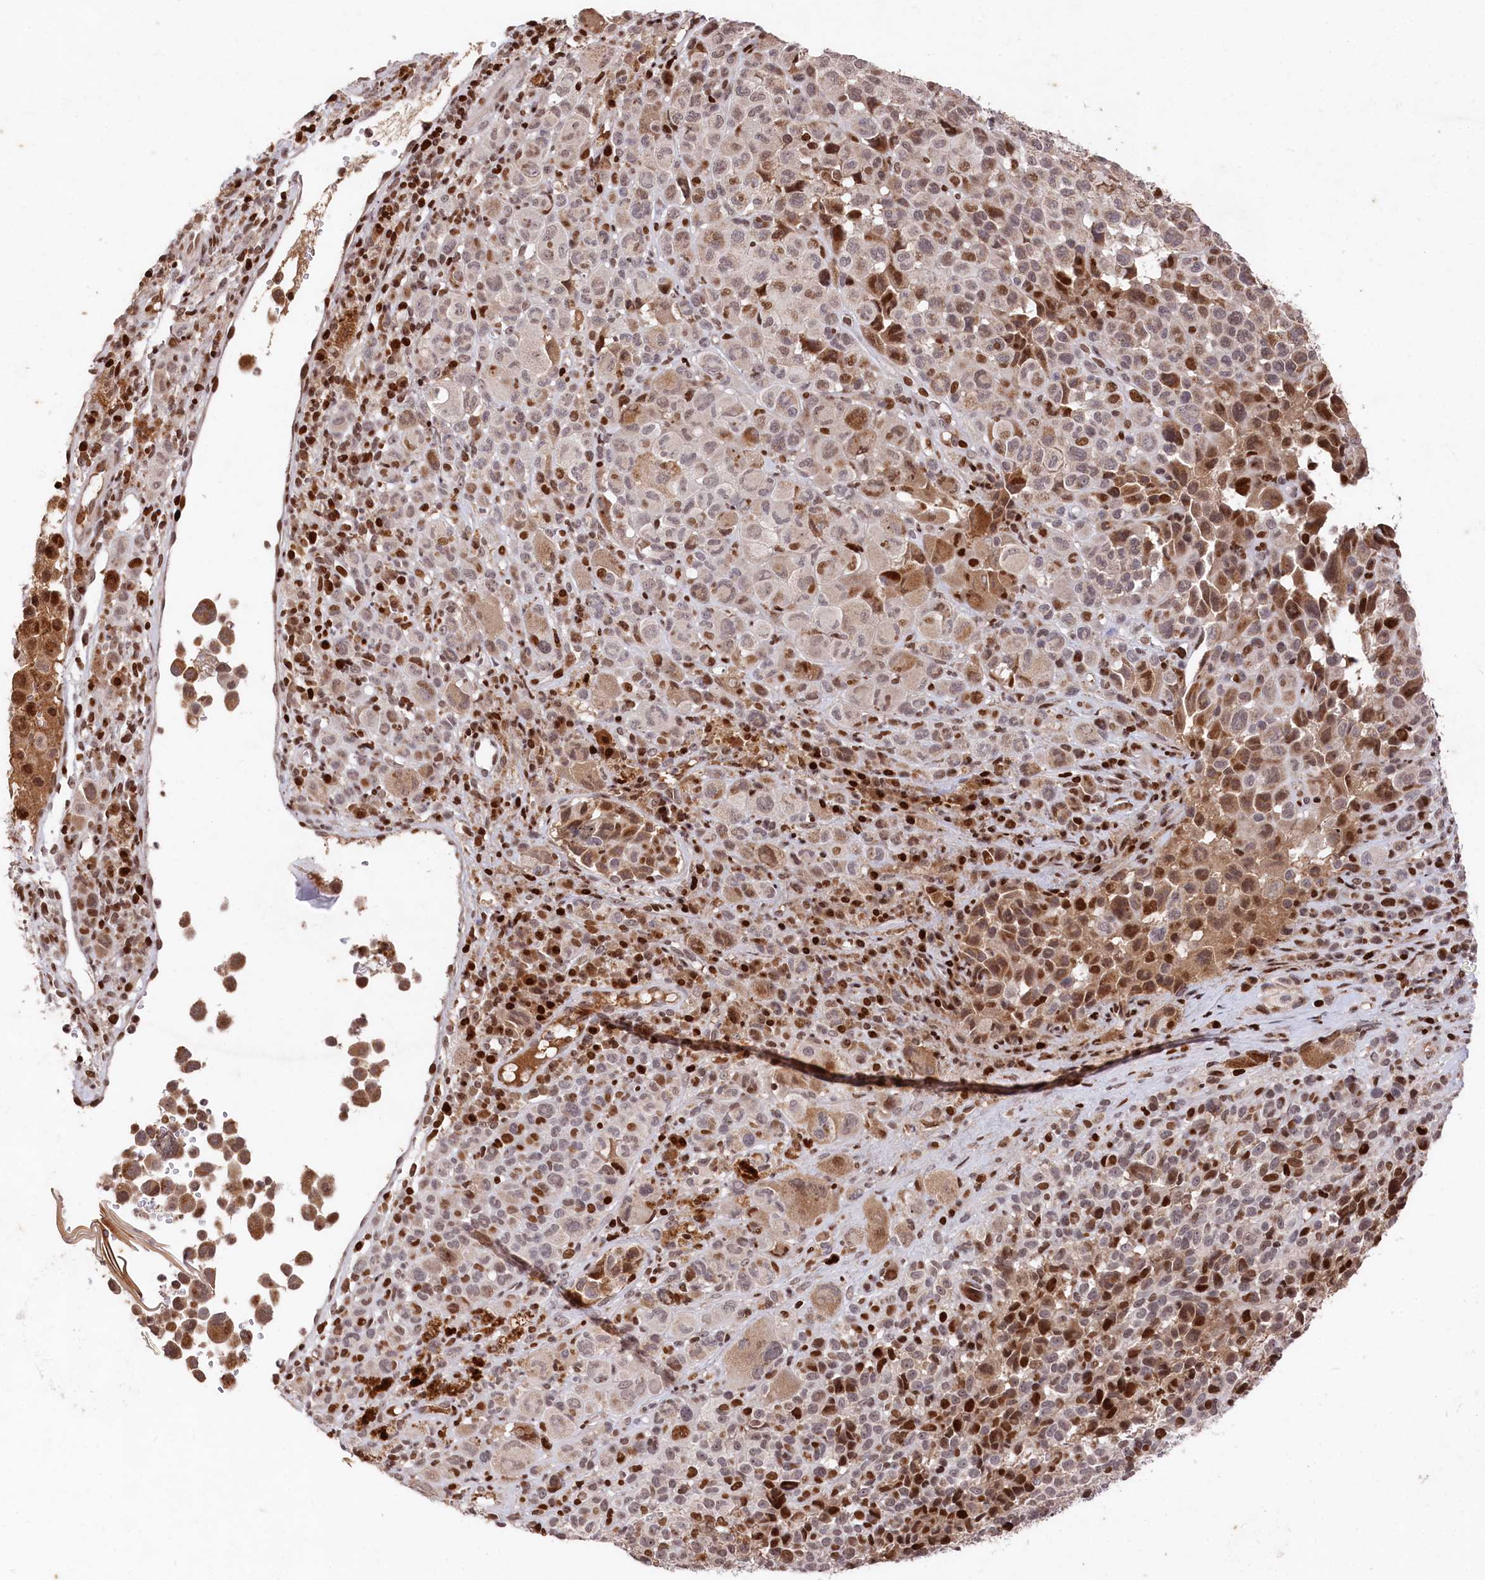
{"staining": {"intensity": "moderate", "quantity": "25%-75%", "location": "cytoplasmic/membranous,nuclear"}, "tissue": "melanoma", "cell_type": "Tumor cells", "image_type": "cancer", "snomed": [{"axis": "morphology", "description": "Malignant melanoma, NOS"}, {"axis": "topography", "description": "Skin of trunk"}], "caption": "Immunohistochemical staining of melanoma shows moderate cytoplasmic/membranous and nuclear protein staining in approximately 25%-75% of tumor cells.", "gene": "MCF2L2", "patient": {"sex": "male", "age": 71}}